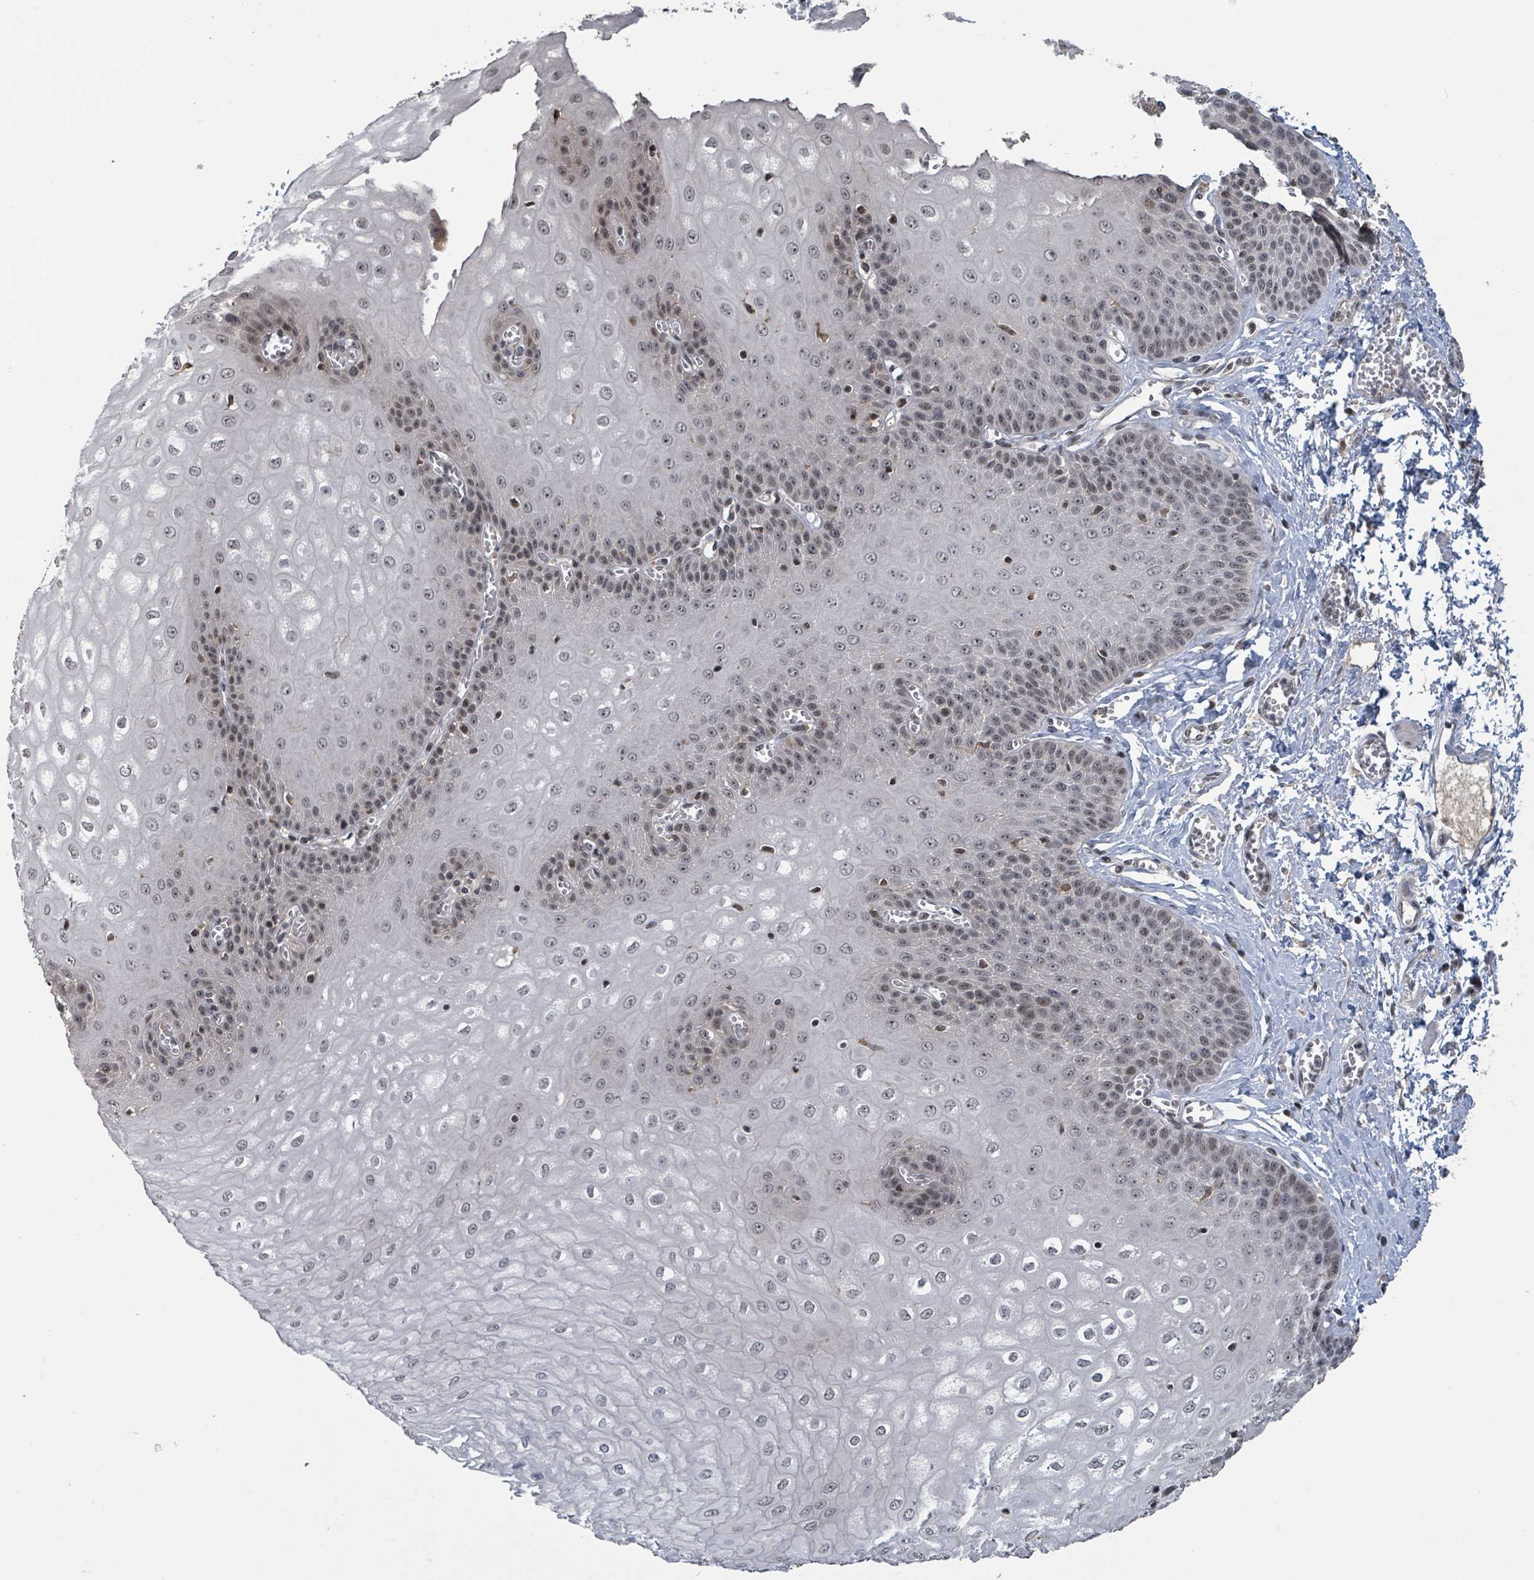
{"staining": {"intensity": "moderate", "quantity": ">75%", "location": "nuclear"}, "tissue": "esophagus", "cell_type": "Squamous epithelial cells", "image_type": "normal", "snomed": [{"axis": "morphology", "description": "Normal tissue, NOS"}, {"axis": "topography", "description": "Esophagus"}], "caption": "Immunohistochemical staining of normal esophagus demonstrates medium levels of moderate nuclear staining in about >75% of squamous epithelial cells. The staining was performed using DAB to visualize the protein expression in brown, while the nuclei were stained in blue with hematoxylin (Magnification: 20x).", "gene": "ZBTB14", "patient": {"sex": "male", "age": 60}}